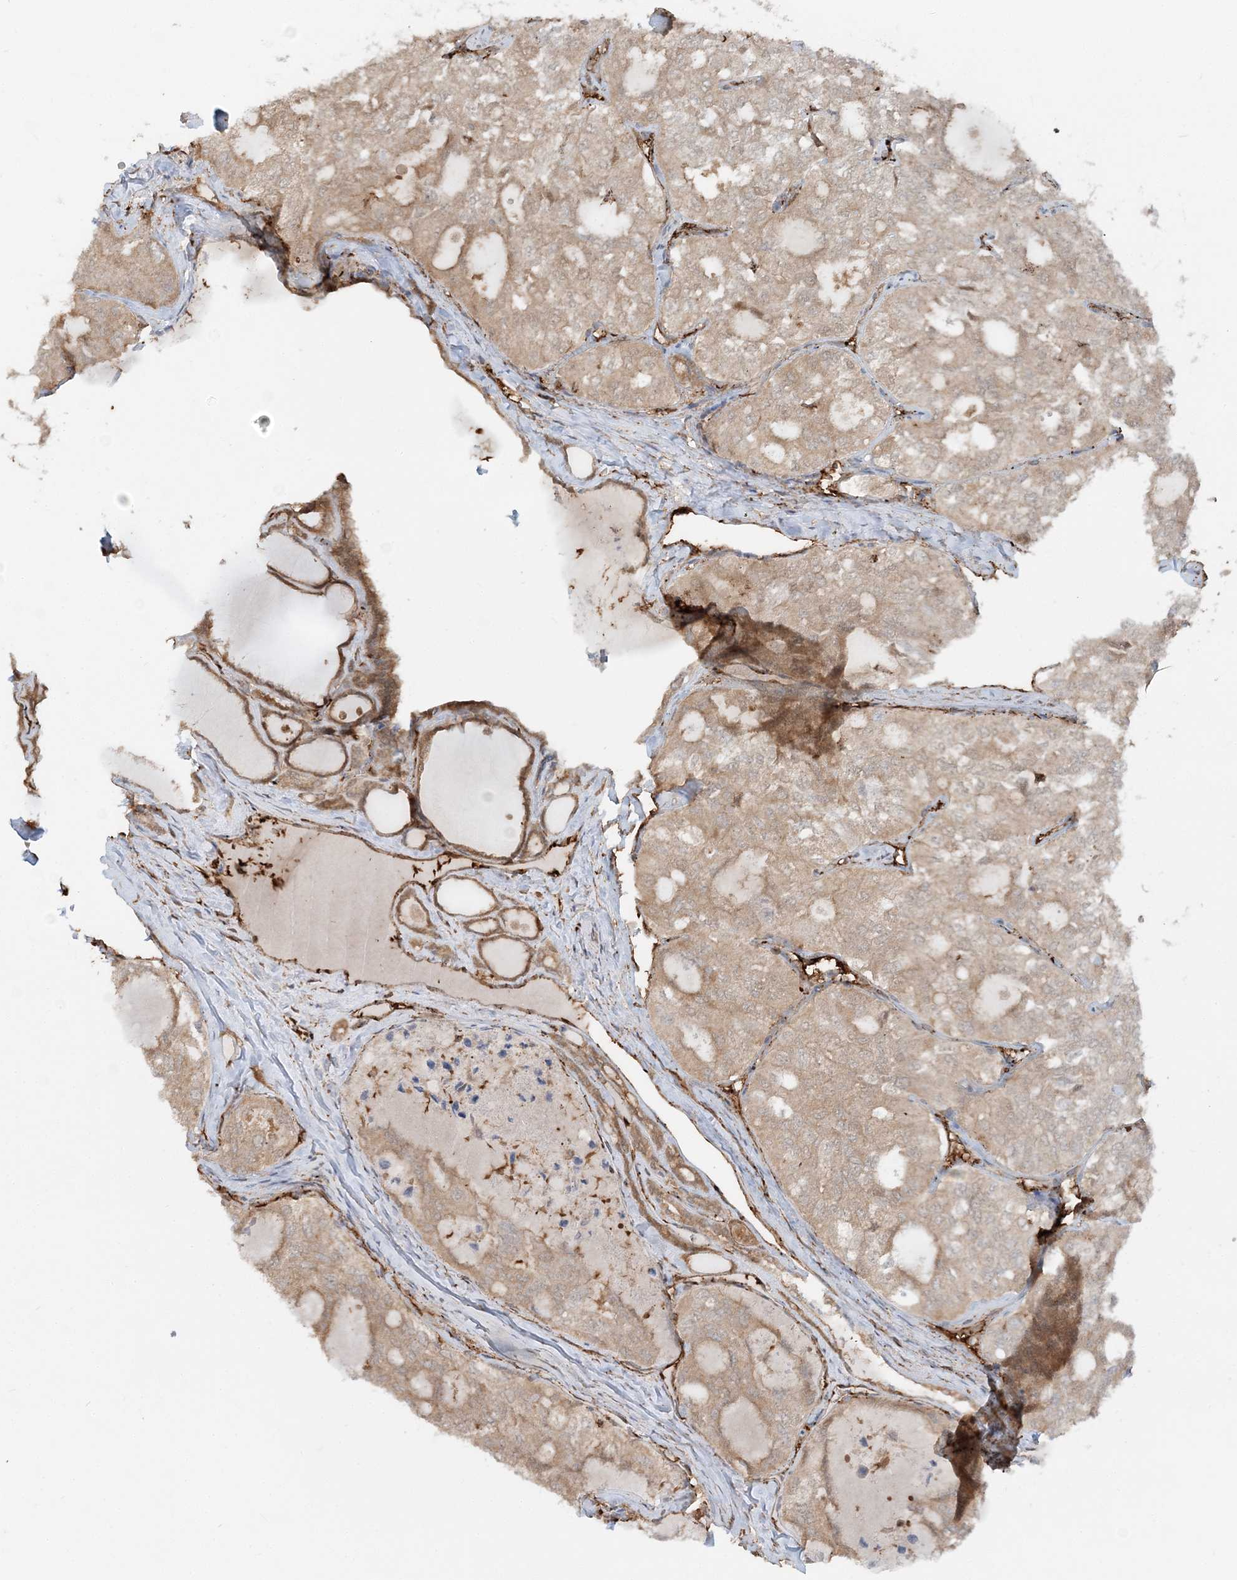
{"staining": {"intensity": "weak", "quantity": "25%-75%", "location": "cytoplasmic/membranous"}, "tissue": "thyroid cancer", "cell_type": "Tumor cells", "image_type": "cancer", "snomed": [{"axis": "morphology", "description": "Follicular adenoma carcinoma, NOS"}, {"axis": "topography", "description": "Thyroid gland"}], "caption": "Protein staining shows weak cytoplasmic/membranous staining in approximately 25%-75% of tumor cells in thyroid cancer (follicular adenoma carcinoma).", "gene": "DSTN", "patient": {"sex": "male", "age": 75}}